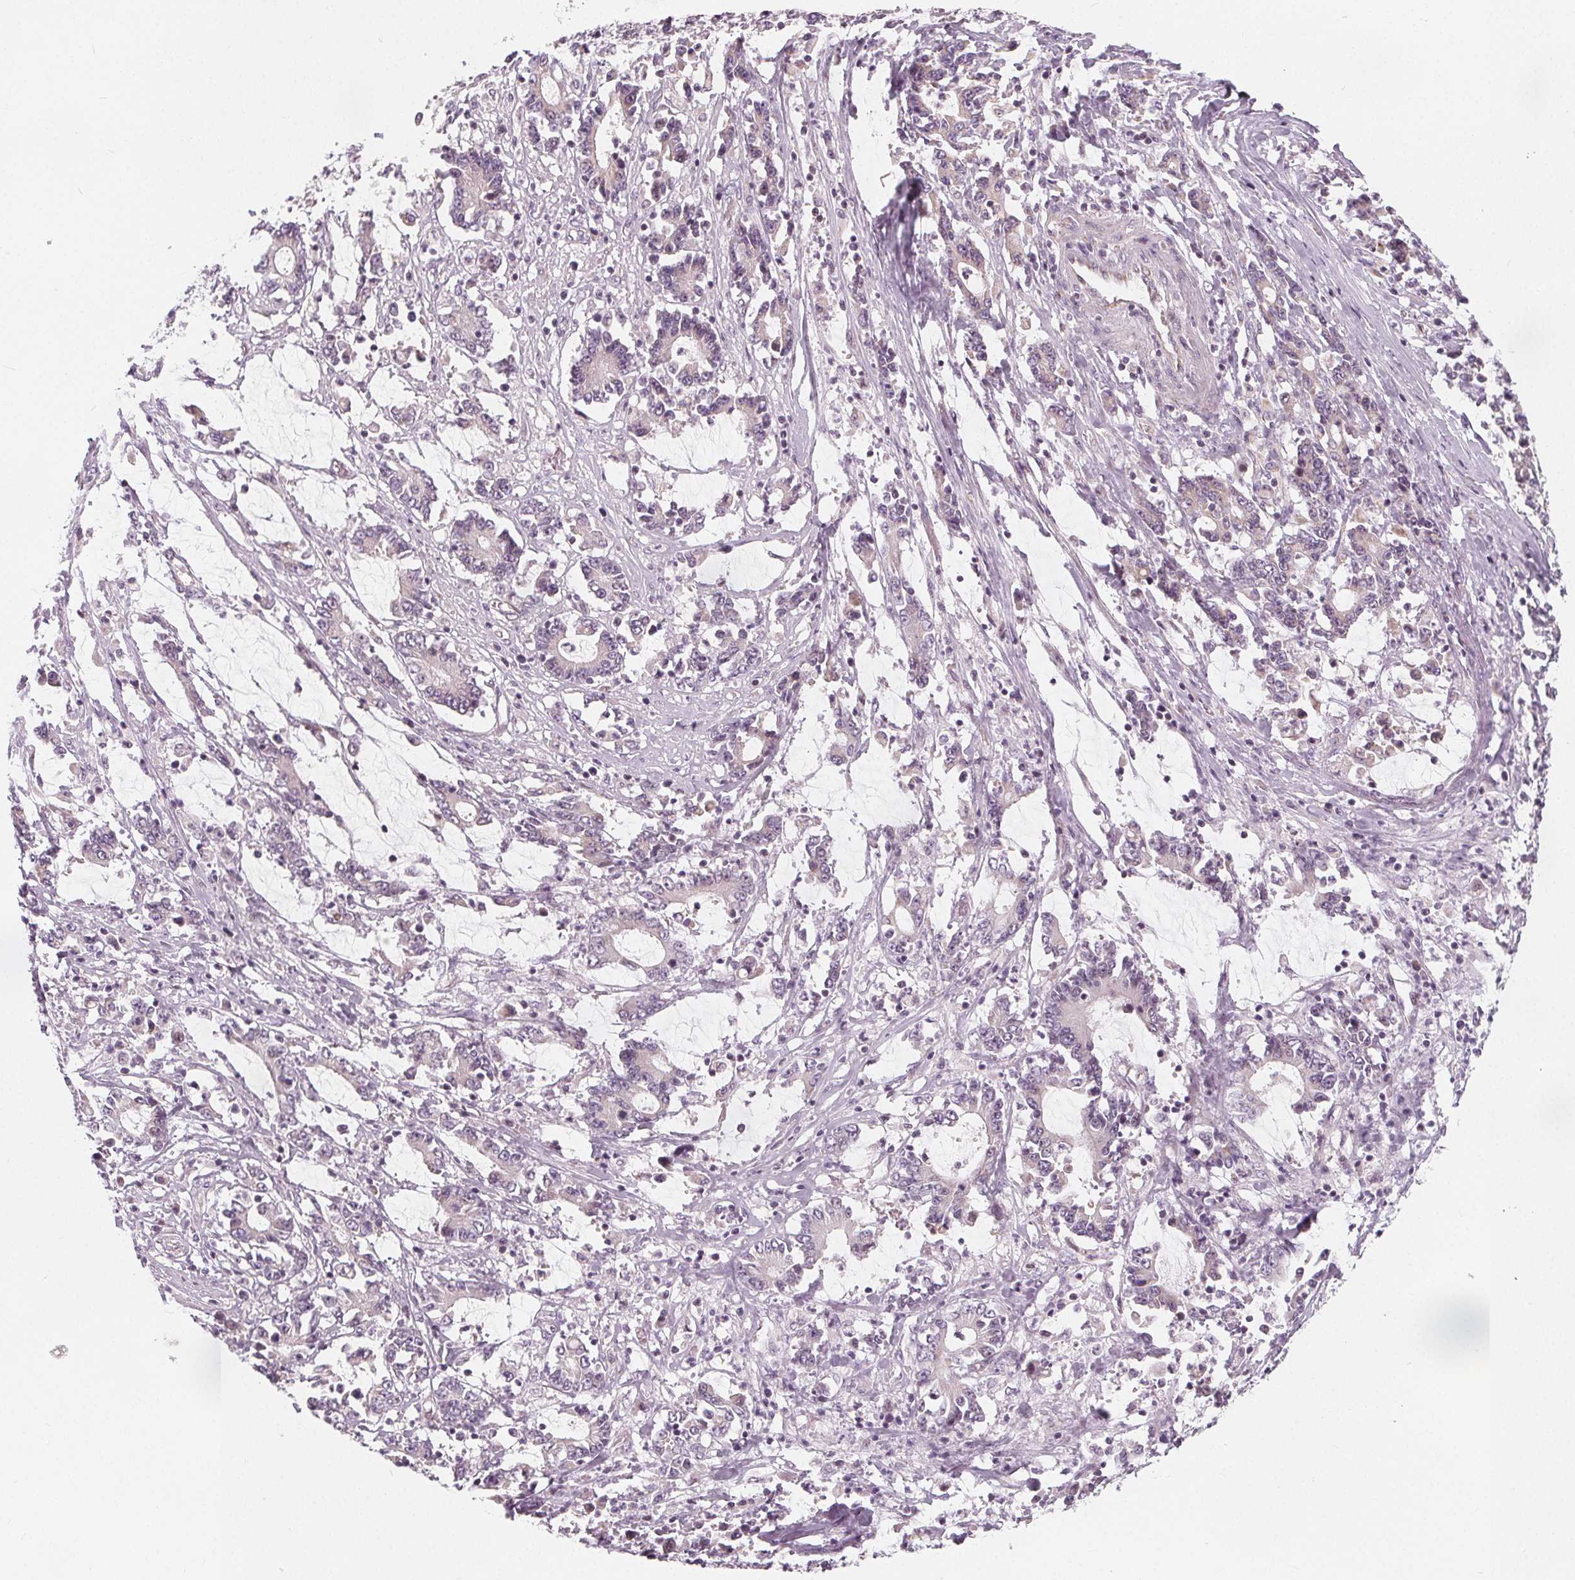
{"staining": {"intensity": "negative", "quantity": "none", "location": "none"}, "tissue": "stomach cancer", "cell_type": "Tumor cells", "image_type": "cancer", "snomed": [{"axis": "morphology", "description": "Adenocarcinoma, NOS"}, {"axis": "topography", "description": "Stomach, upper"}], "caption": "This is a image of immunohistochemistry staining of stomach cancer (adenocarcinoma), which shows no expression in tumor cells.", "gene": "NUP210L", "patient": {"sex": "male", "age": 68}}